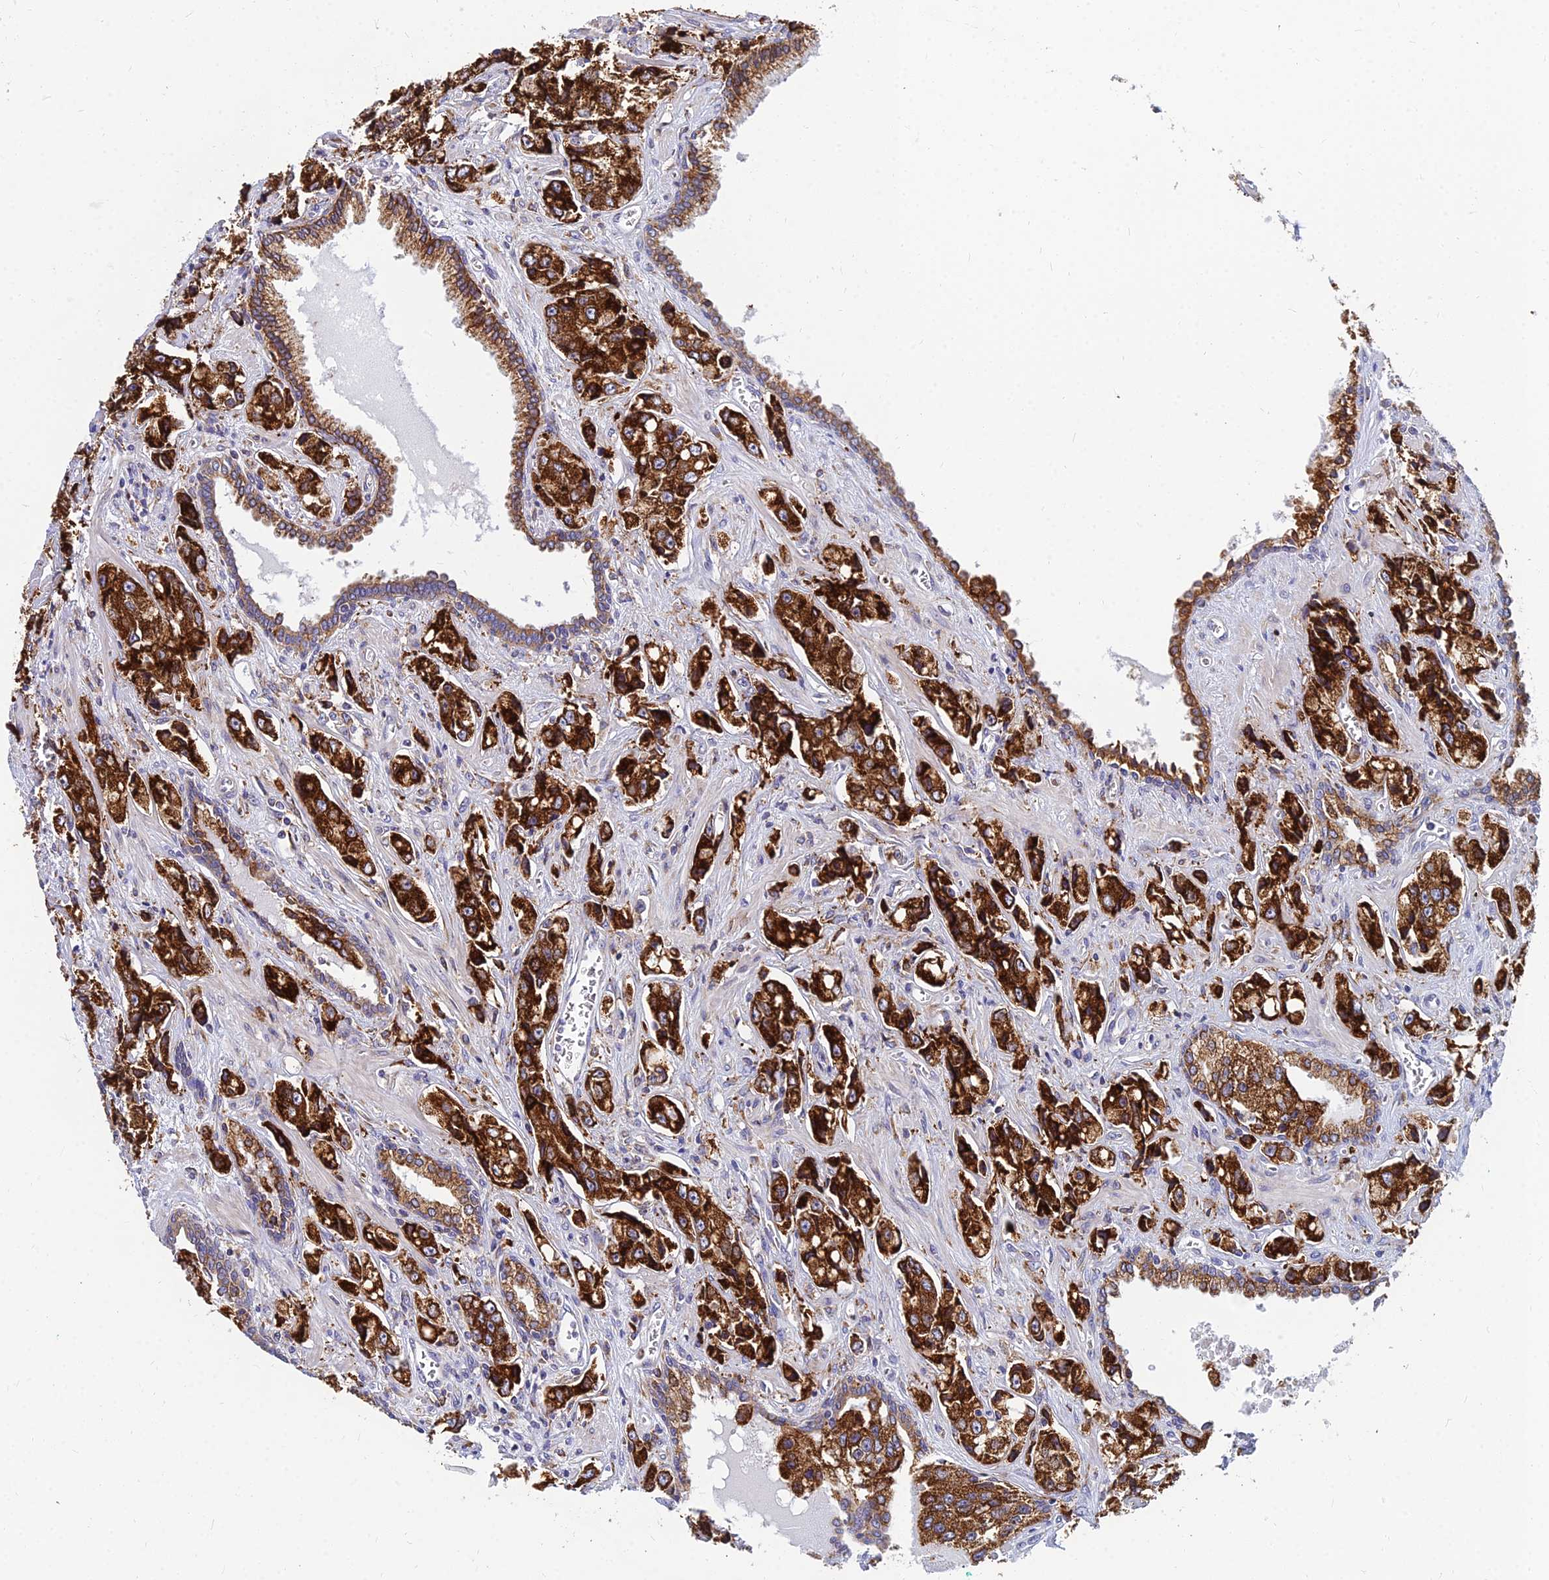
{"staining": {"intensity": "strong", "quantity": ">75%", "location": "cytoplasmic/membranous"}, "tissue": "prostate cancer", "cell_type": "Tumor cells", "image_type": "cancer", "snomed": [{"axis": "morphology", "description": "Adenocarcinoma, High grade"}, {"axis": "topography", "description": "Prostate"}], "caption": "Immunohistochemistry of human prostate cancer (adenocarcinoma (high-grade)) exhibits high levels of strong cytoplasmic/membranous positivity in about >75% of tumor cells.", "gene": "CCT6B", "patient": {"sex": "male", "age": 74}}